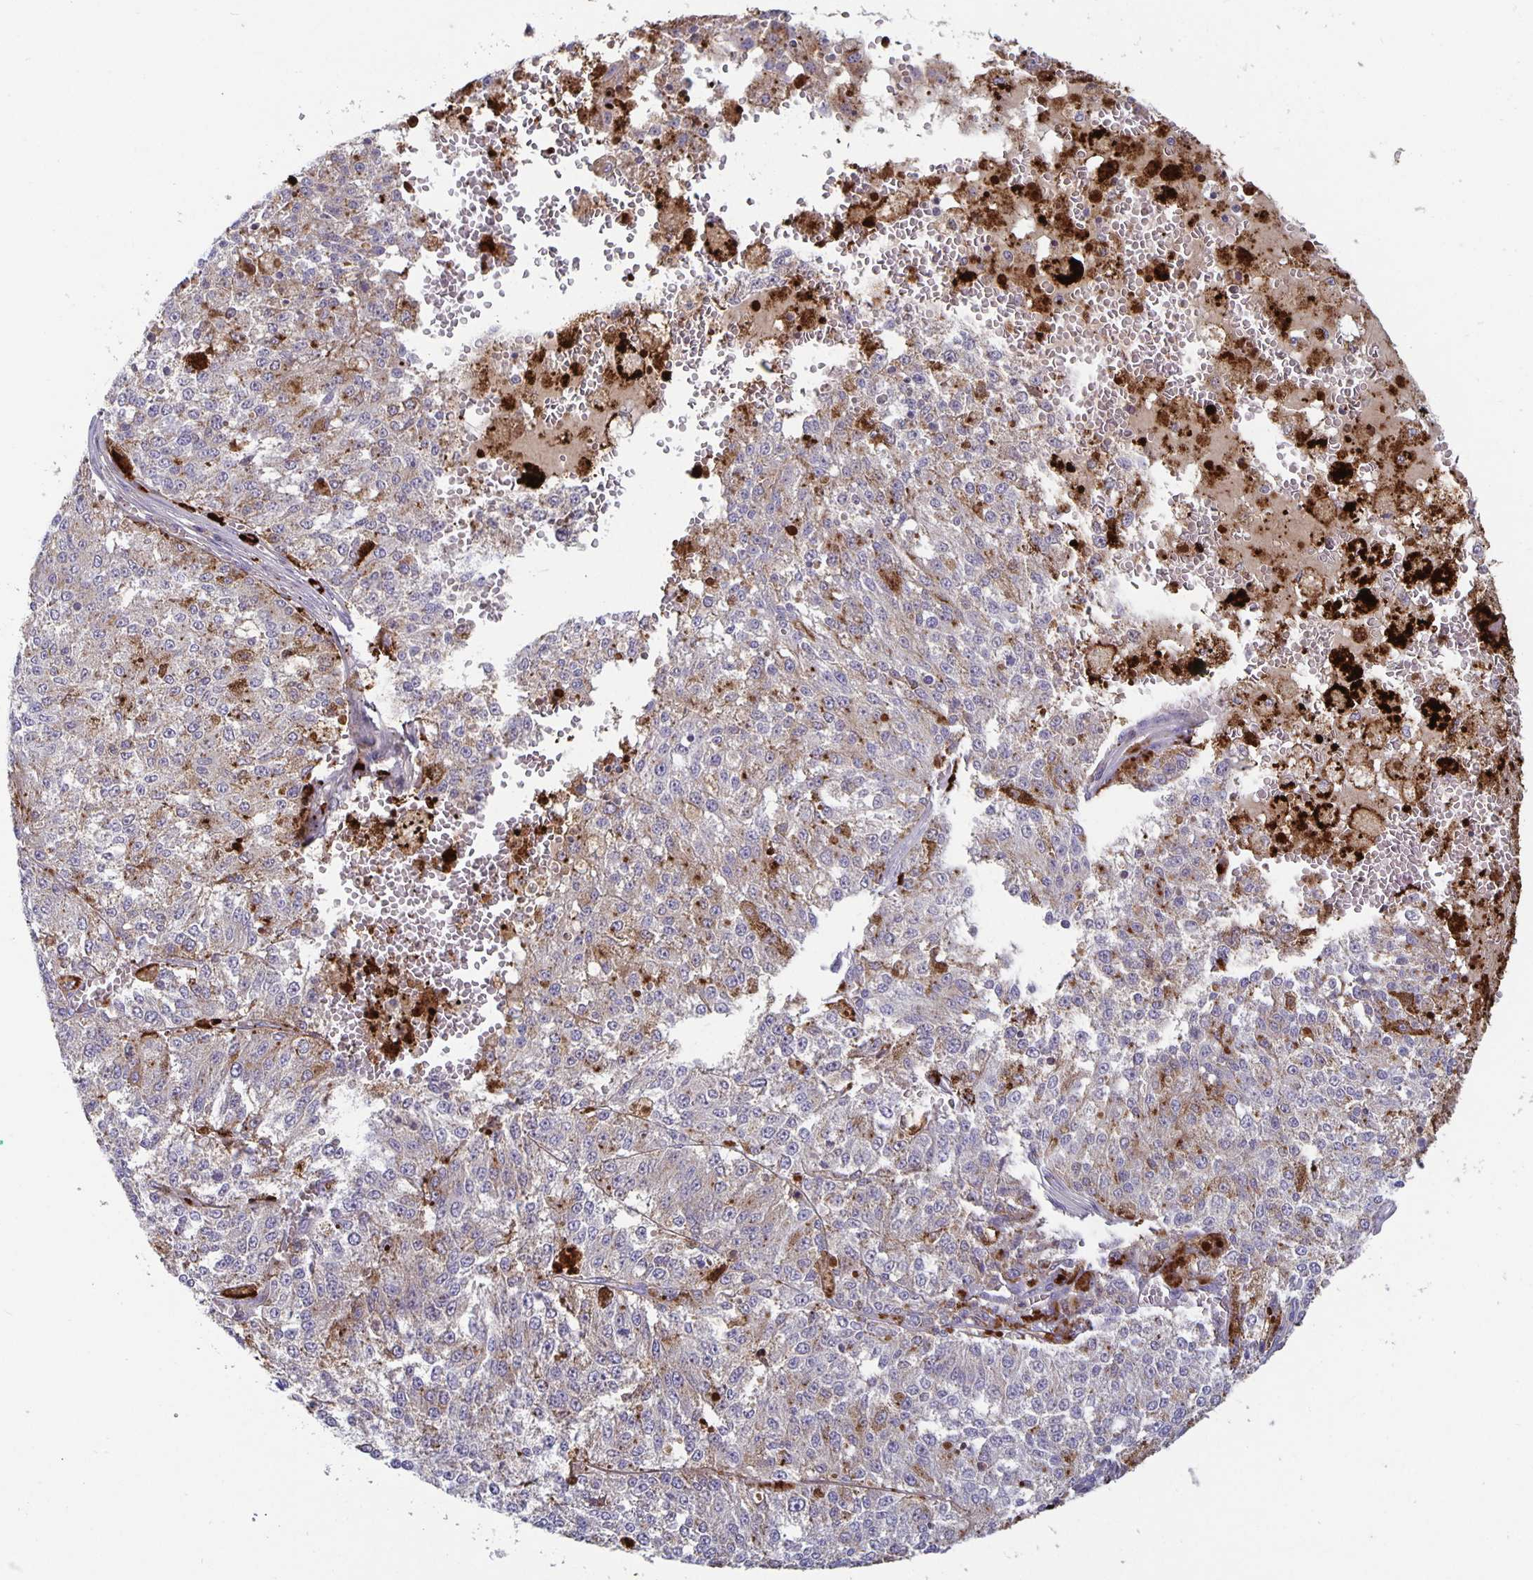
{"staining": {"intensity": "moderate", "quantity": "25%-75%", "location": "cytoplasmic/membranous"}, "tissue": "melanoma", "cell_type": "Tumor cells", "image_type": "cancer", "snomed": [{"axis": "morphology", "description": "Malignant melanoma, Metastatic site"}, {"axis": "topography", "description": "Lymph node"}], "caption": "Melanoma stained for a protein reveals moderate cytoplasmic/membranous positivity in tumor cells.", "gene": "GDF15", "patient": {"sex": "female", "age": 64}}